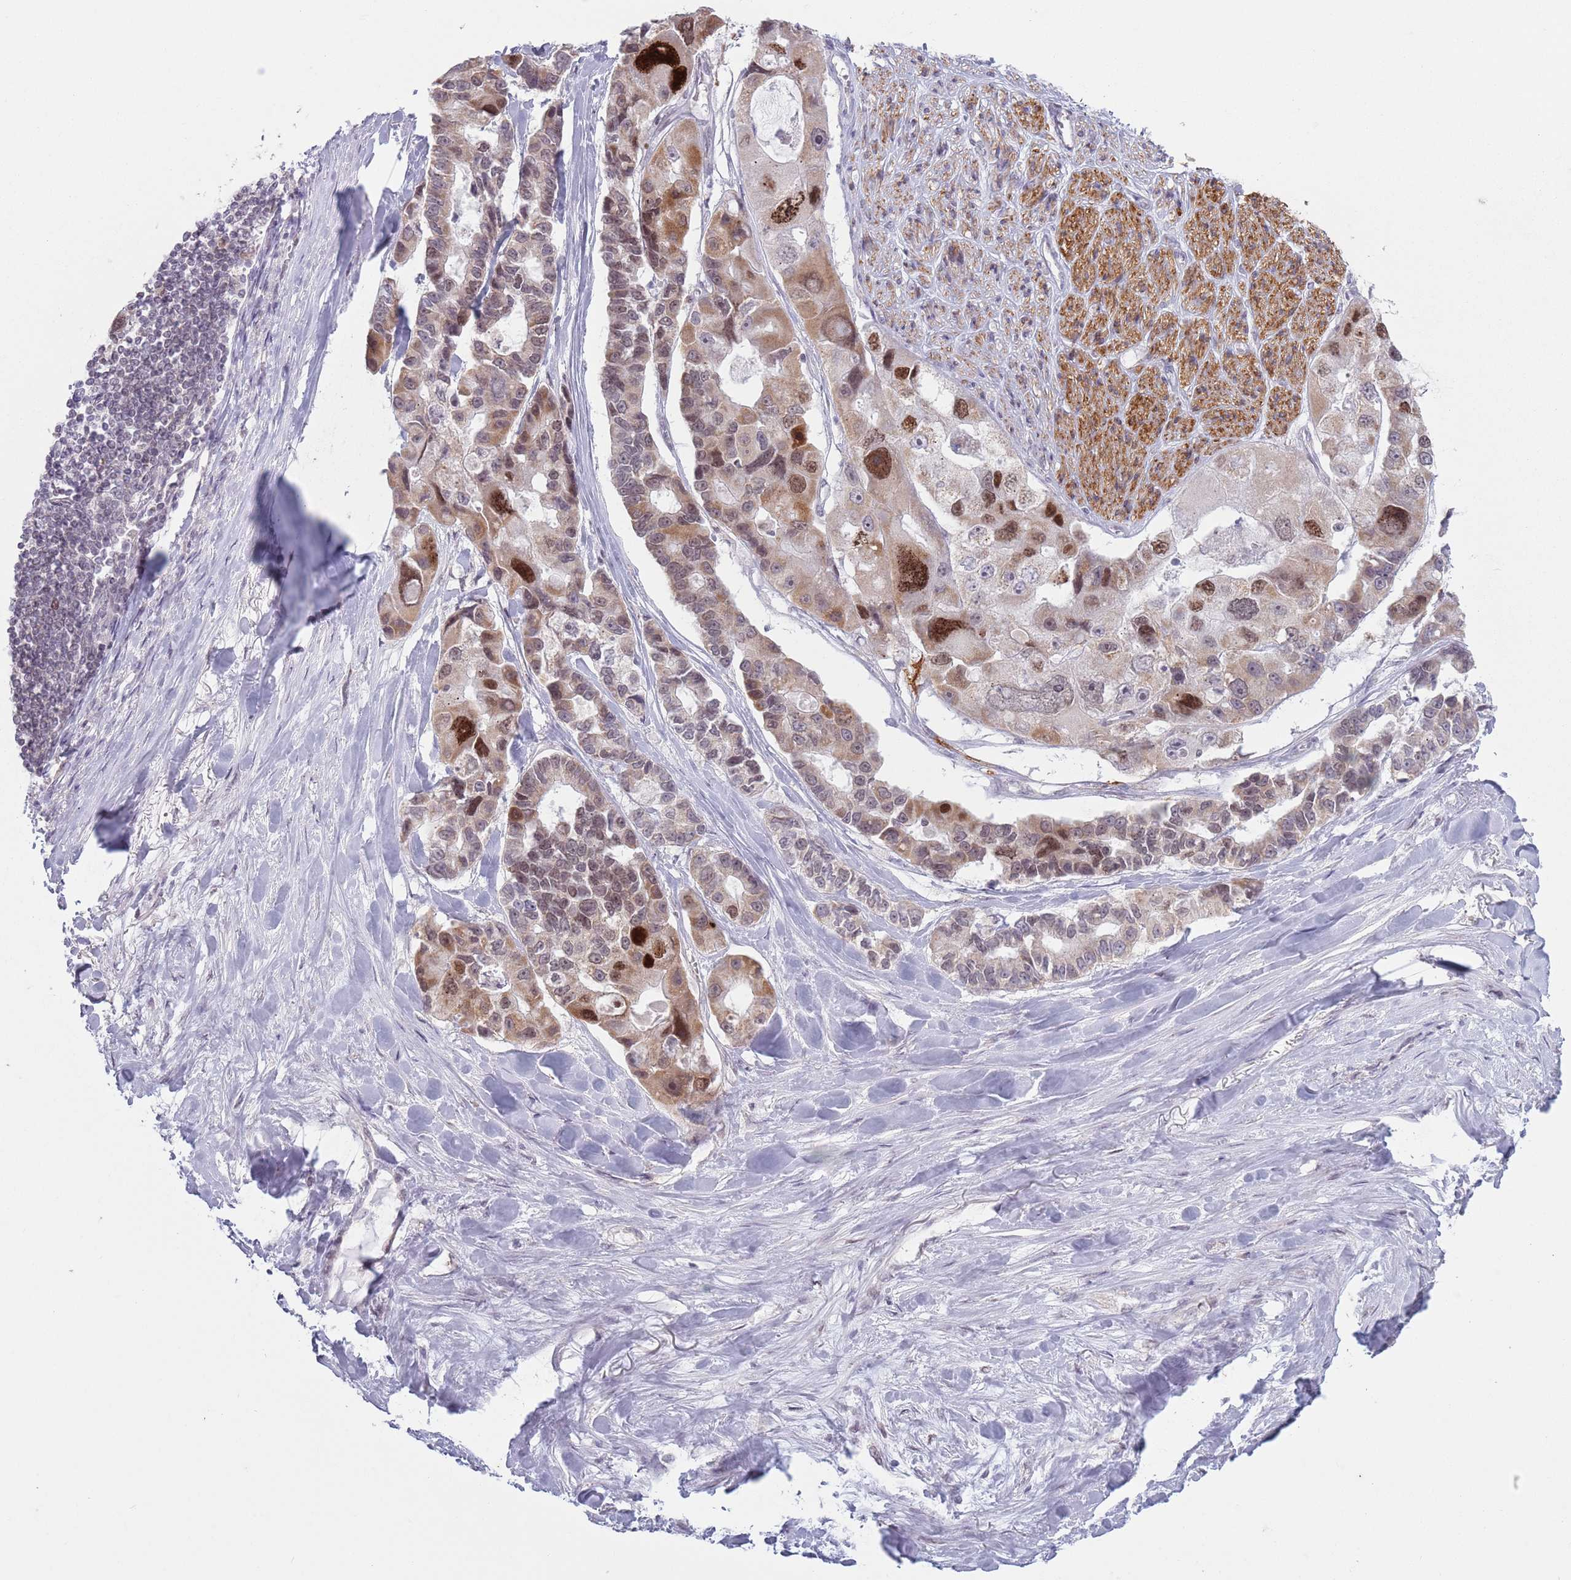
{"staining": {"intensity": "moderate", "quantity": "25%-75%", "location": "cytoplasmic/membranous,nuclear"}, "tissue": "lung cancer", "cell_type": "Tumor cells", "image_type": "cancer", "snomed": [{"axis": "morphology", "description": "Adenocarcinoma, NOS"}, {"axis": "topography", "description": "Lung"}], "caption": "Brown immunohistochemical staining in human lung adenocarcinoma exhibits moderate cytoplasmic/membranous and nuclear staining in about 25%-75% of tumor cells. Using DAB (3,3'-diaminobenzidine) (brown) and hematoxylin (blue) stains, captured at high magnification using brightfield microscopy.", "gene": "MRPL34", "patient": {"sex": "female", "age": 54}}